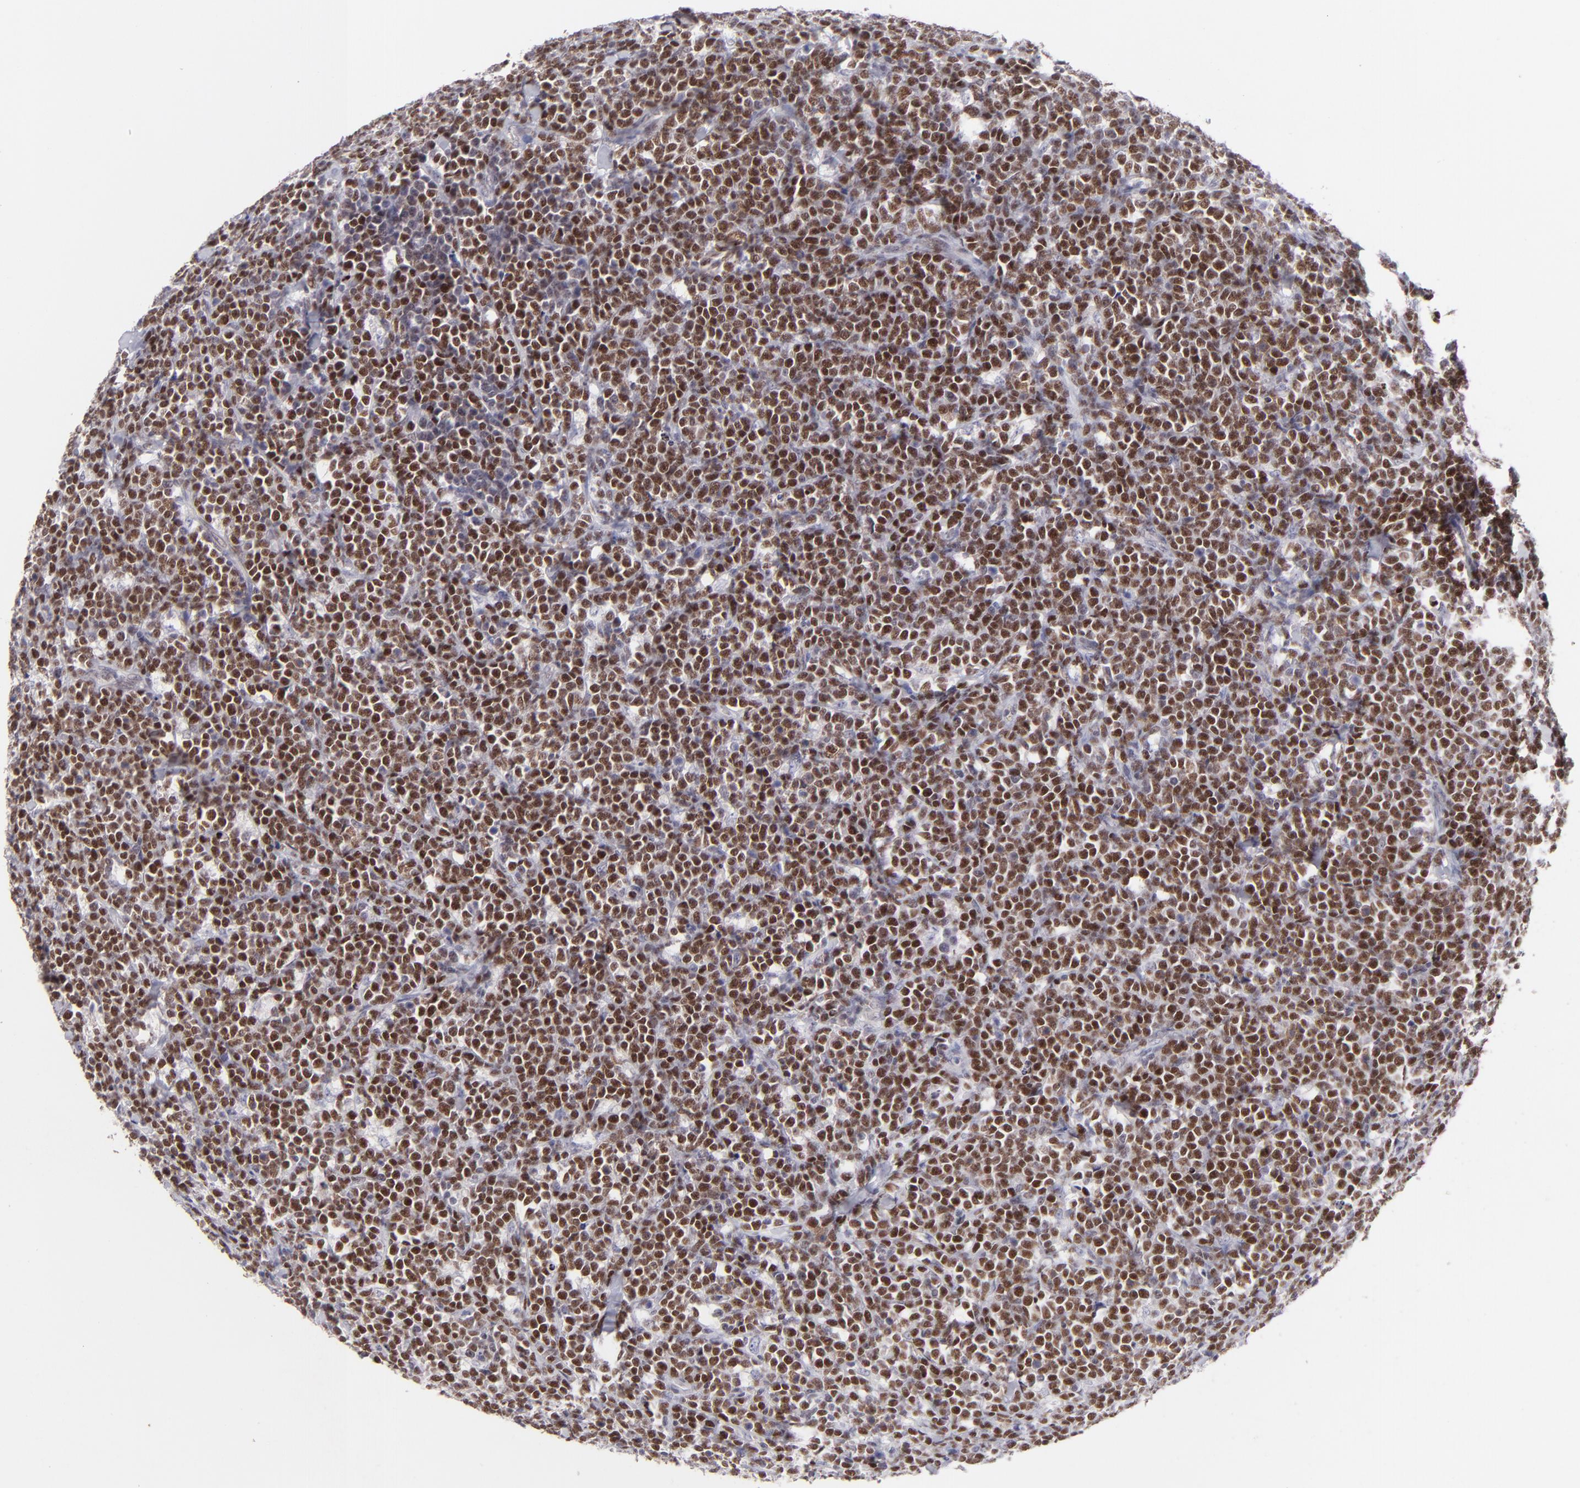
{"staining": {"intensity": "strong", "quantity": ">75%", "location": "nuclear"}, "tissue": "lymphoma", "cell_type": "Tumor cells", "image_type": "cancer", "snomed": [{"axis": "morphology", "description": "Malignant lymphoma, non-Hodgkin's type, High grade"}, {"axis": "topography", "description": "Small intestine"}, {"axis": "topography", "description": "Colon"}], "caption": "This histopathology image demonstrates immunohistochemistry (IHC) staining of human high-grade malignant lymphoma, non-Hodgkin's type, with high strong nuclear staining in approximately >75% of tumor cells.", "gene": "POU2F1", "patient": {"sex": "male", "age": 8}}